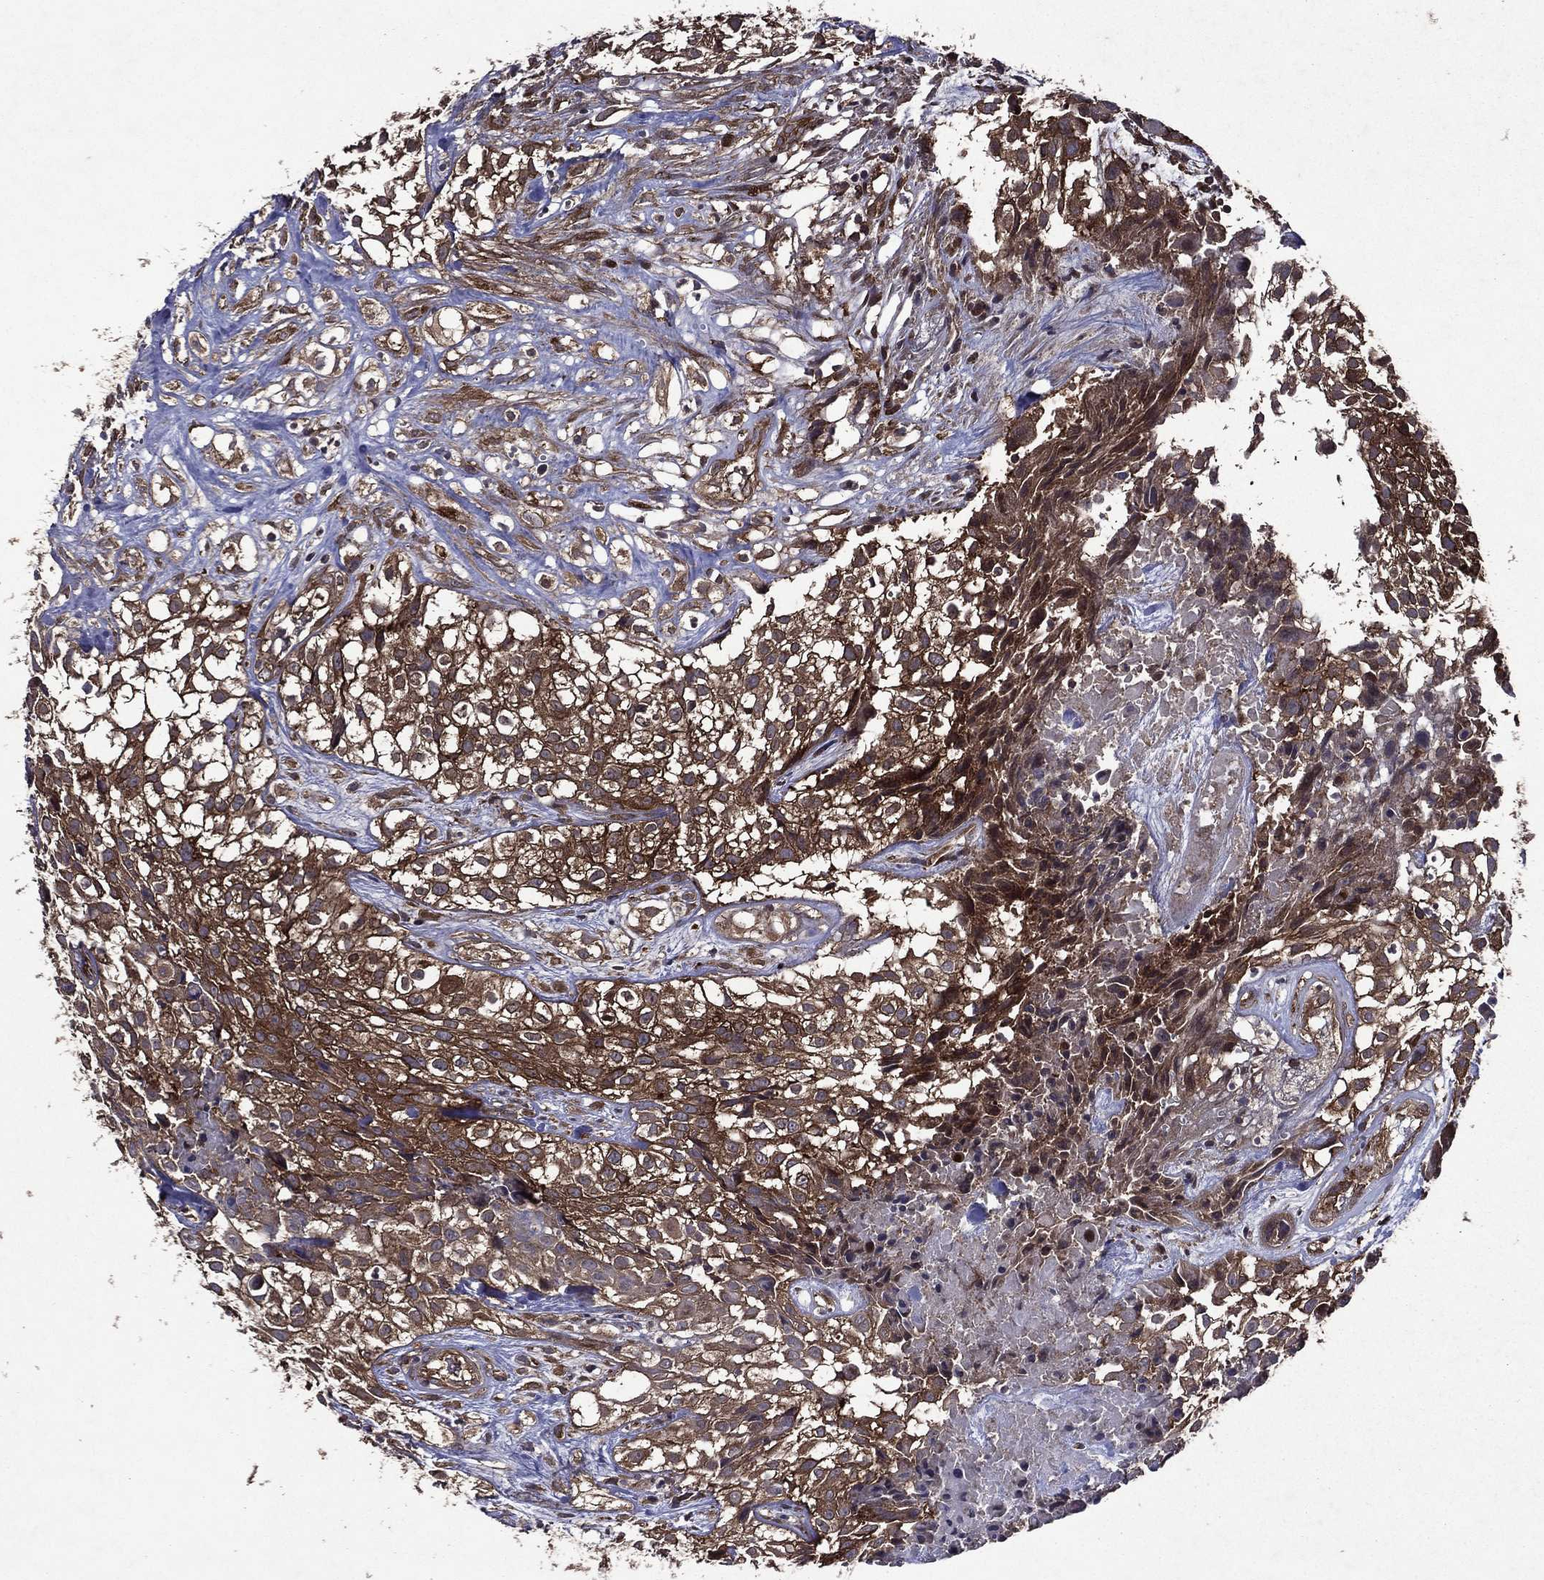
{"staining": {"intensity": "strong", "quantity": ">75%", "location": "cytoplasmic/membranous"}, "tissue": "urothelial cancer", "cell_type": "Tumor cells", "image_type": "cancer", "snomed": [{"axis": "morphology", "description": "Urothelial carcinoma, High grade"}, {"axis": "topography", "description": "Urinary bladder"}], "caption": "A photomicrograph of urothelial cancer stained for a protein shows strong cytoplasmic/membranous brown staining in tumor cells.", "gene": "EIF2B4", "patient": {"sex": "male", "age": 56}}